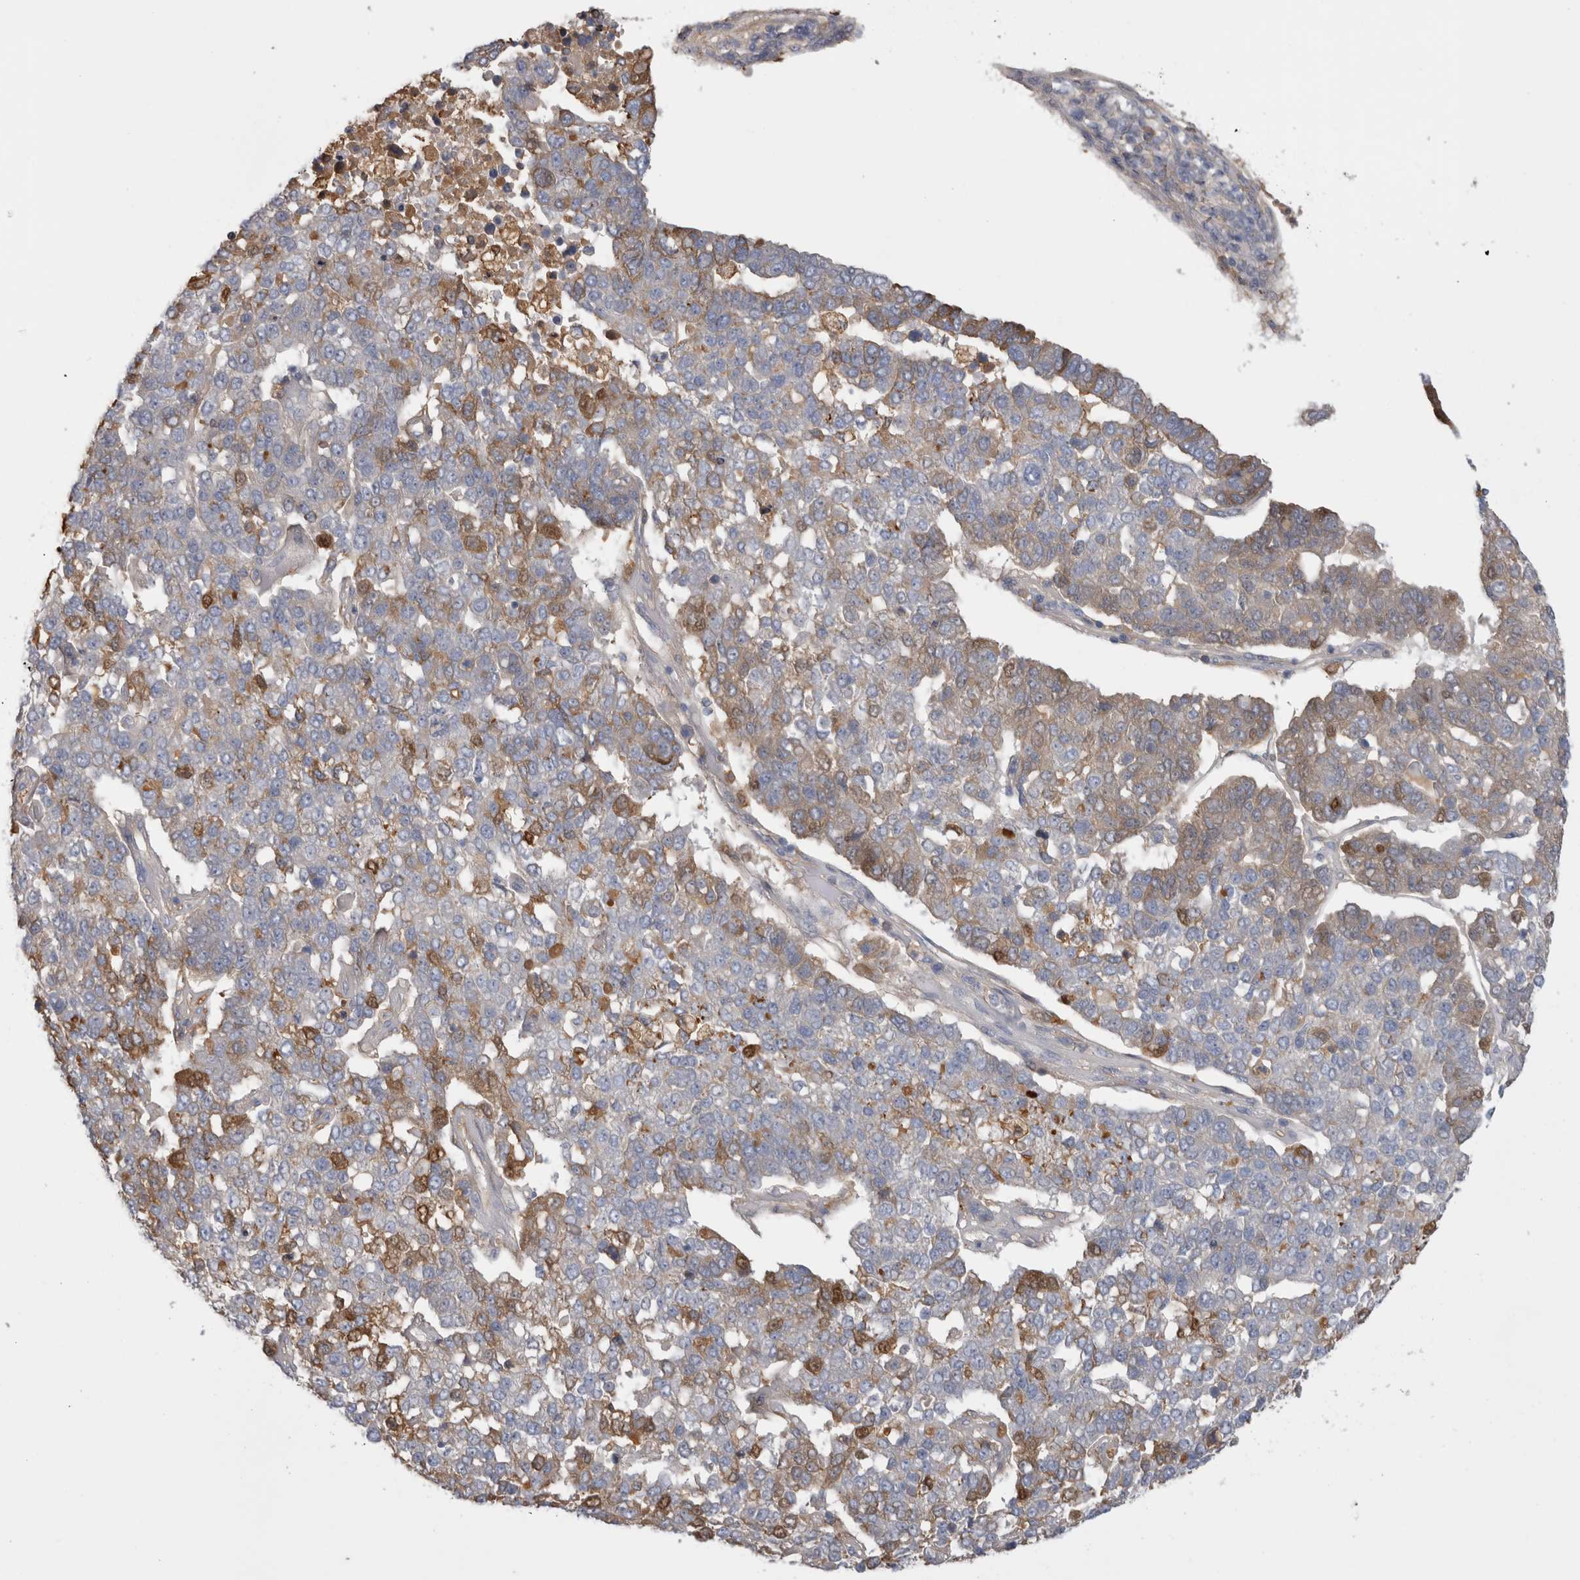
{"staining": {"intensity": "moderate", "quantity": "<25%", "location": "cytoplasmic/membranous"}, "tissue": "pancreatic cancer", "cell_type": "Tumor cells", "image_type": "cancer", "snomed": [{"axis": "morphology", "description": "Adenocarcinoma, NOS"}, {"axis": "topography", "description": "Pancreas"}], "caption": "DAB immunohistochemical staining of pancreatic cancer (adenocarcinoma) demonstrates moderate cytoplasmic/membranous protein positivity in about <25% of tumor cells.", "gene": "TBCE", "patient": {"sex": "female", "age": 61}}